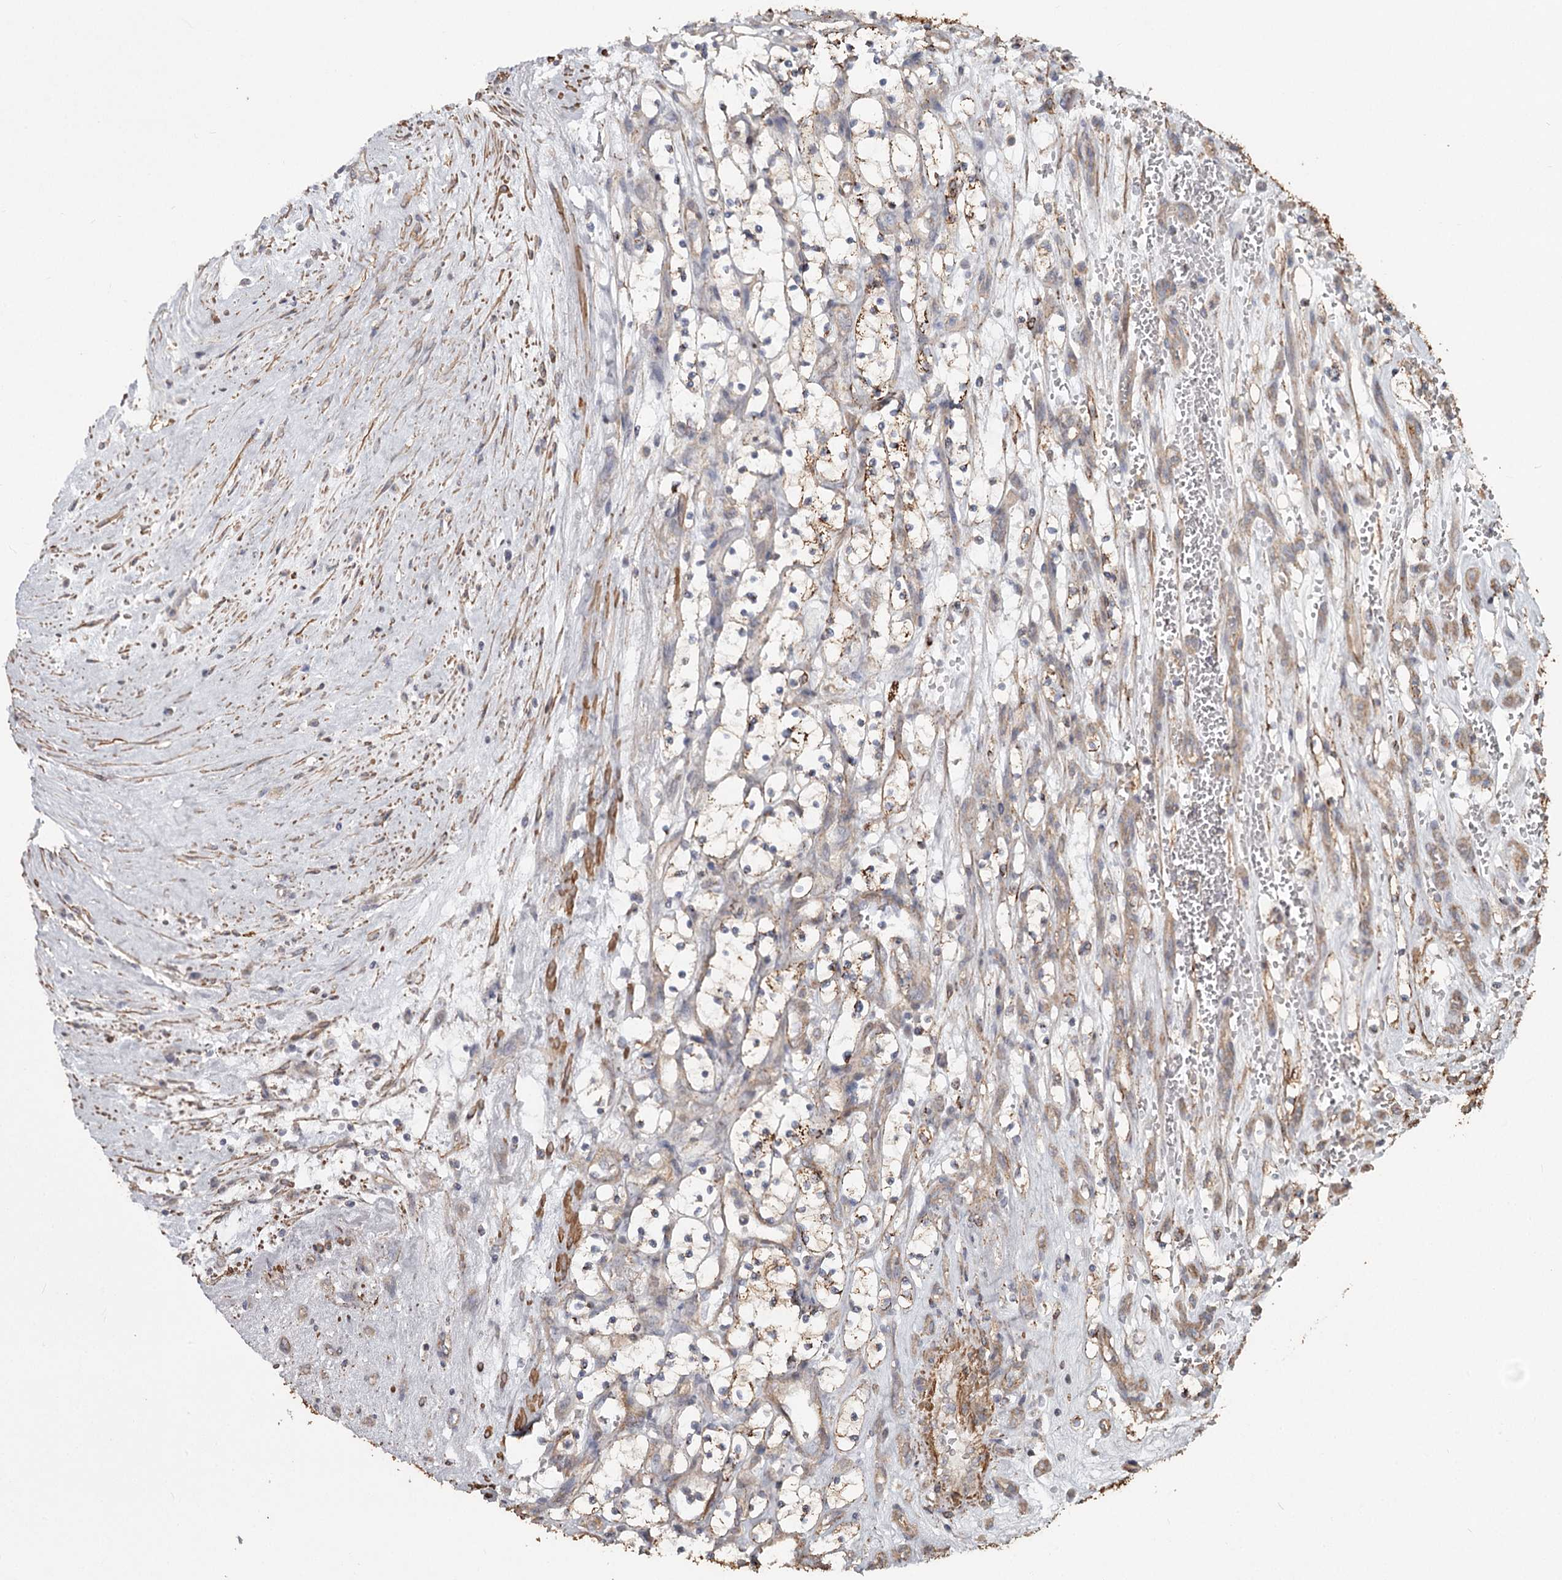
{"staining": {"intensity": "negative", "quantity": "none", "location": "none"}, "tissue": "renal cancer", "cell_type": "Tumor cells", "image_type": "cancer", "snomed": [{"axis": "morphology", "description": "Adenocarcinoma, NOS"}, {"axis": "topography", "description": "Kidney"}], "caption": "Immunohistochemical staining of renal adenocarcinoma displays no significant staining in tumor cells.", "gene": "DHRS9", "patient": {"sex": "female", "age": 69}}